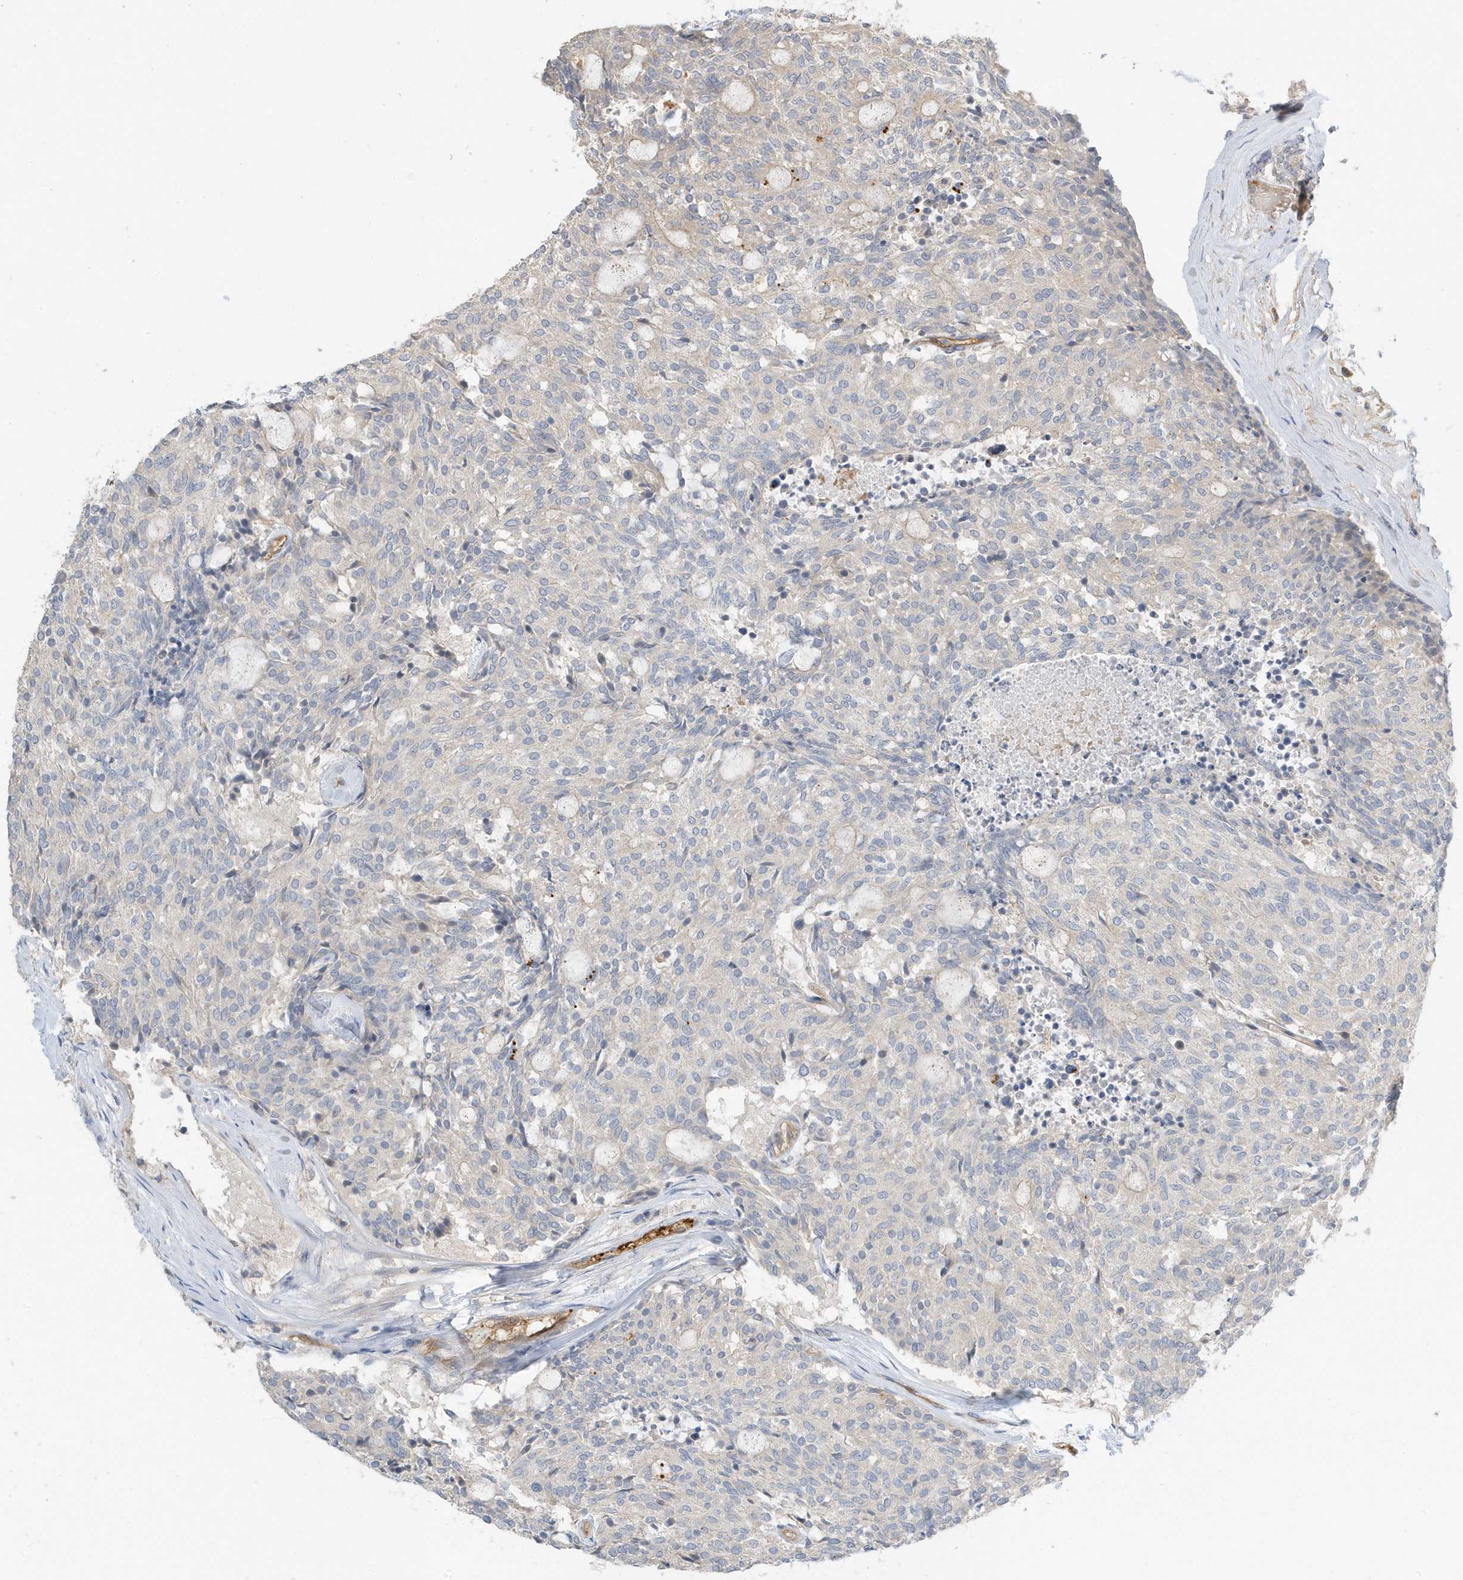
{"staining": {"intensity": "negative", "quantity": "none", "location": "none"}, "tissue": "carcinoid", "cell_type": "Tumor cells", "image_type": "cancer", "snomed": [{"axis": "morphology", "description": "Carcinoid, malignant, NOS"}, {"axis": "topography", "description": "Pancreas"}], "caption": "A micrograph of human carcinoid is negative for staining in tumor cells.", "gene": "USP53", "patient": {"sex": "female", "age": 54}}